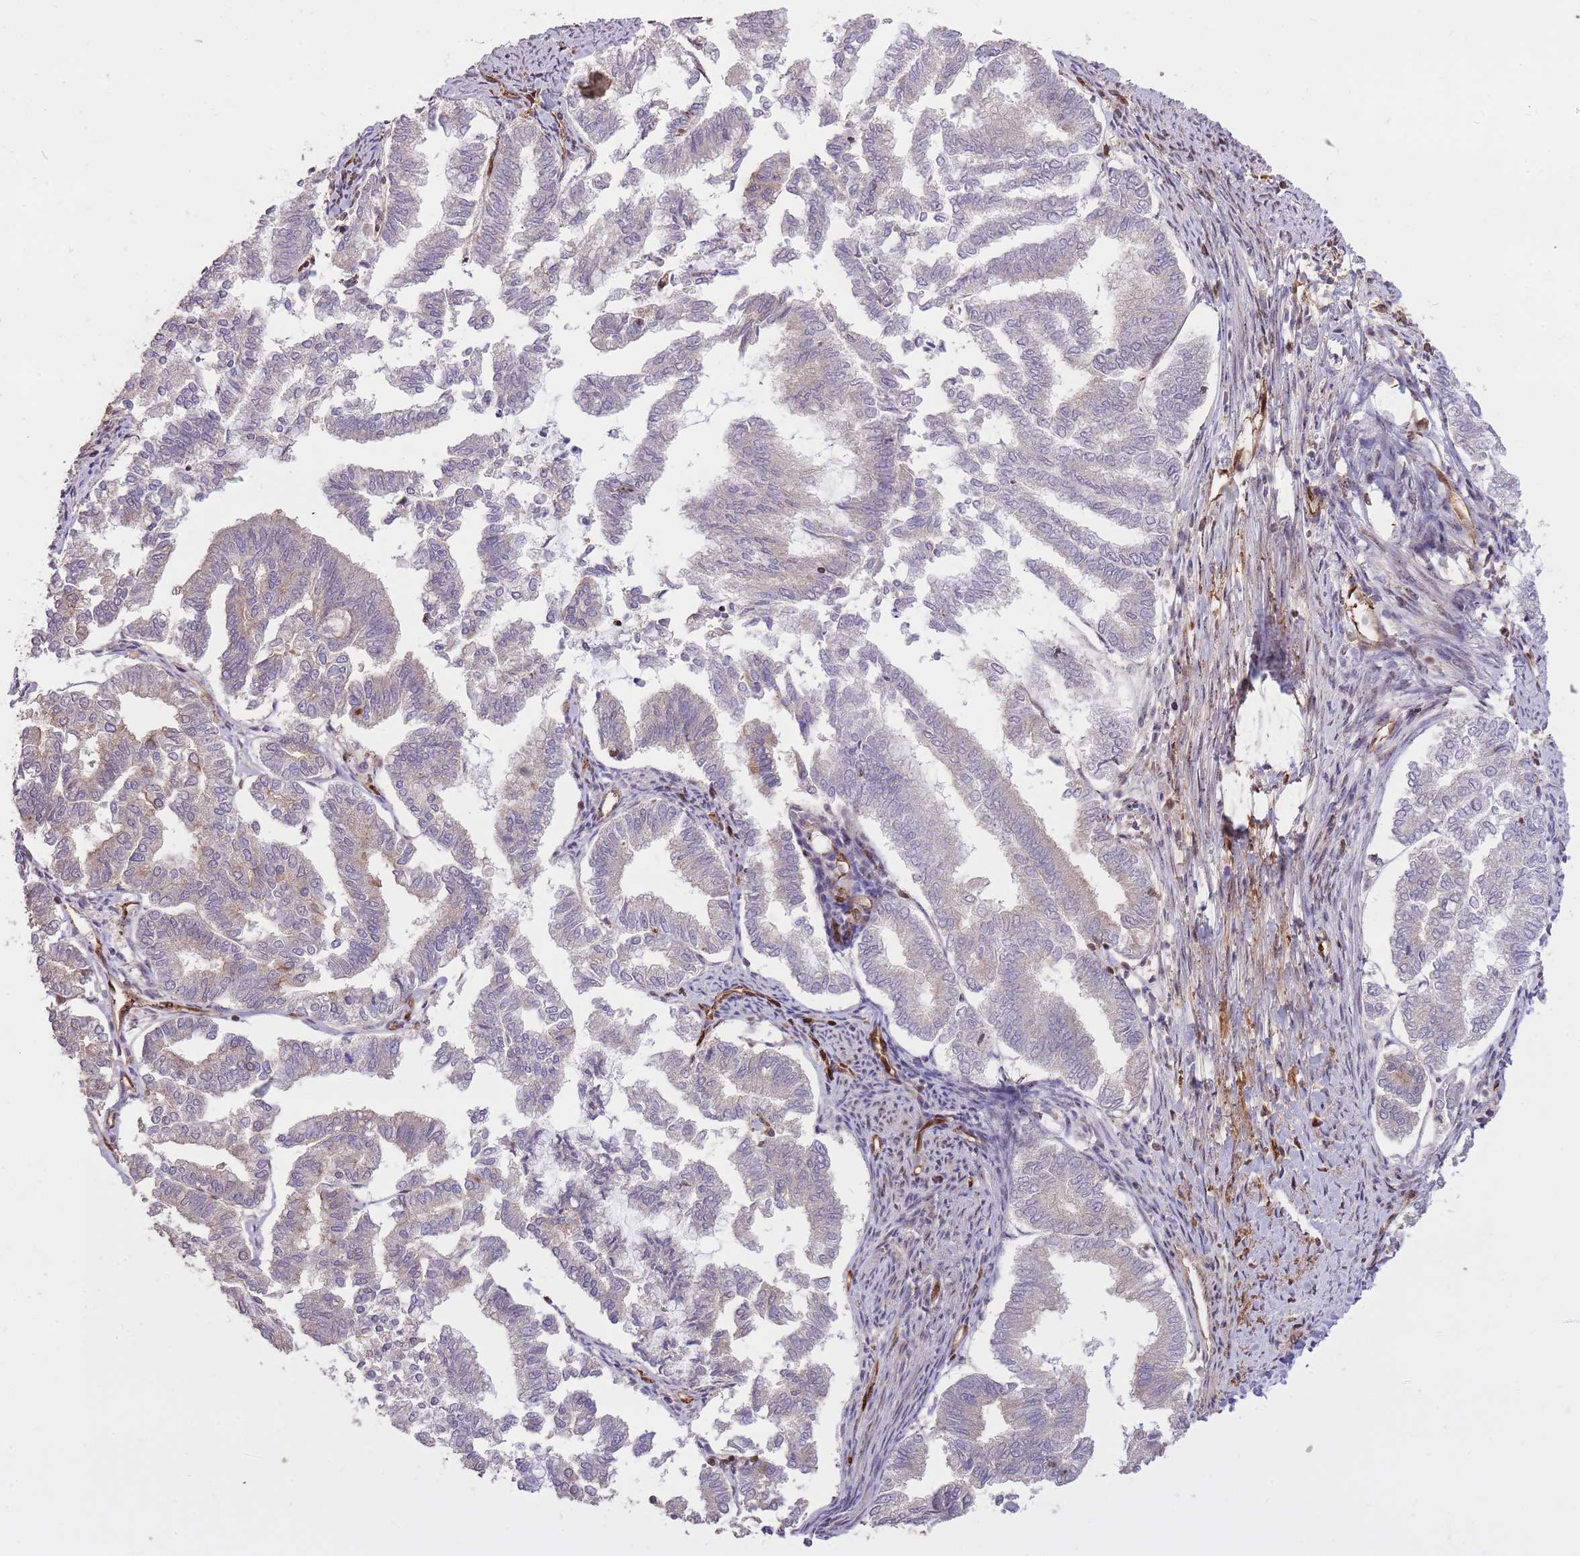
{"staining": {"intensity": "negative", "quantity": "none", "location": "none"}, "tissue": "endometrial cancer", "cell_type": "Tumor cells", "image_type": "cancer", "snomed": [{"axis": "morphology", "description": "Adenocarcinoma, NOS"}, {"axis": "topography", "description": "Endometrium"}], "caption": "Tumor cells are negative for brown protein staining in endometrial adenocarcinoma.", "gene": "PLD1", "patient": {"sex": "female", "age": 79}}